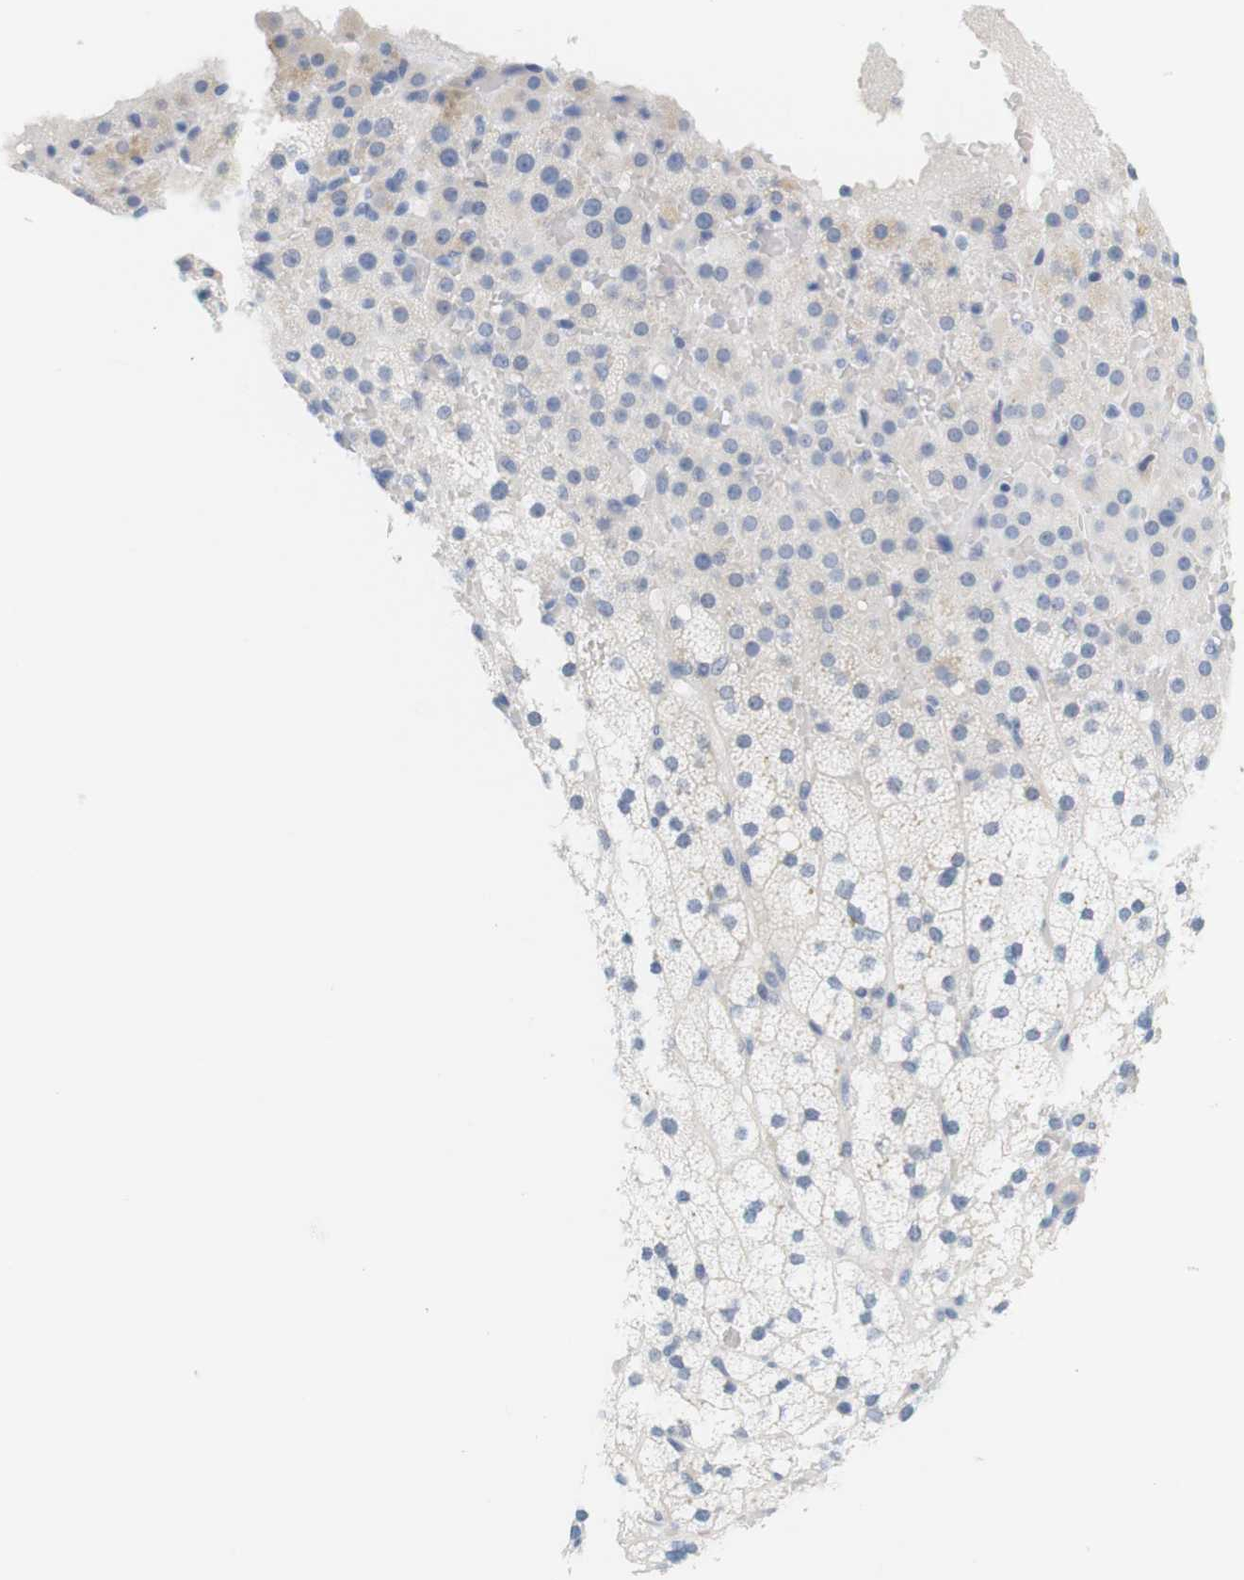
{"staining": {"intensity": "negative", "quantity": "none", "location": "none"}, "tissue": "adrenal gland", "cell_type": "Glandular cells", "image_type": "normal", "snomed": [{"axis": "morphology", "description": "Normal tissue, NOS"}, {"axis": "topography", "description": "Adrenal gland"}], "caption": "The micrograph demonstrates no significant staining in glandular cells of adrenal gland.", "gene": "OPRM1", "patient": {"sex": "male", "age": 35}}